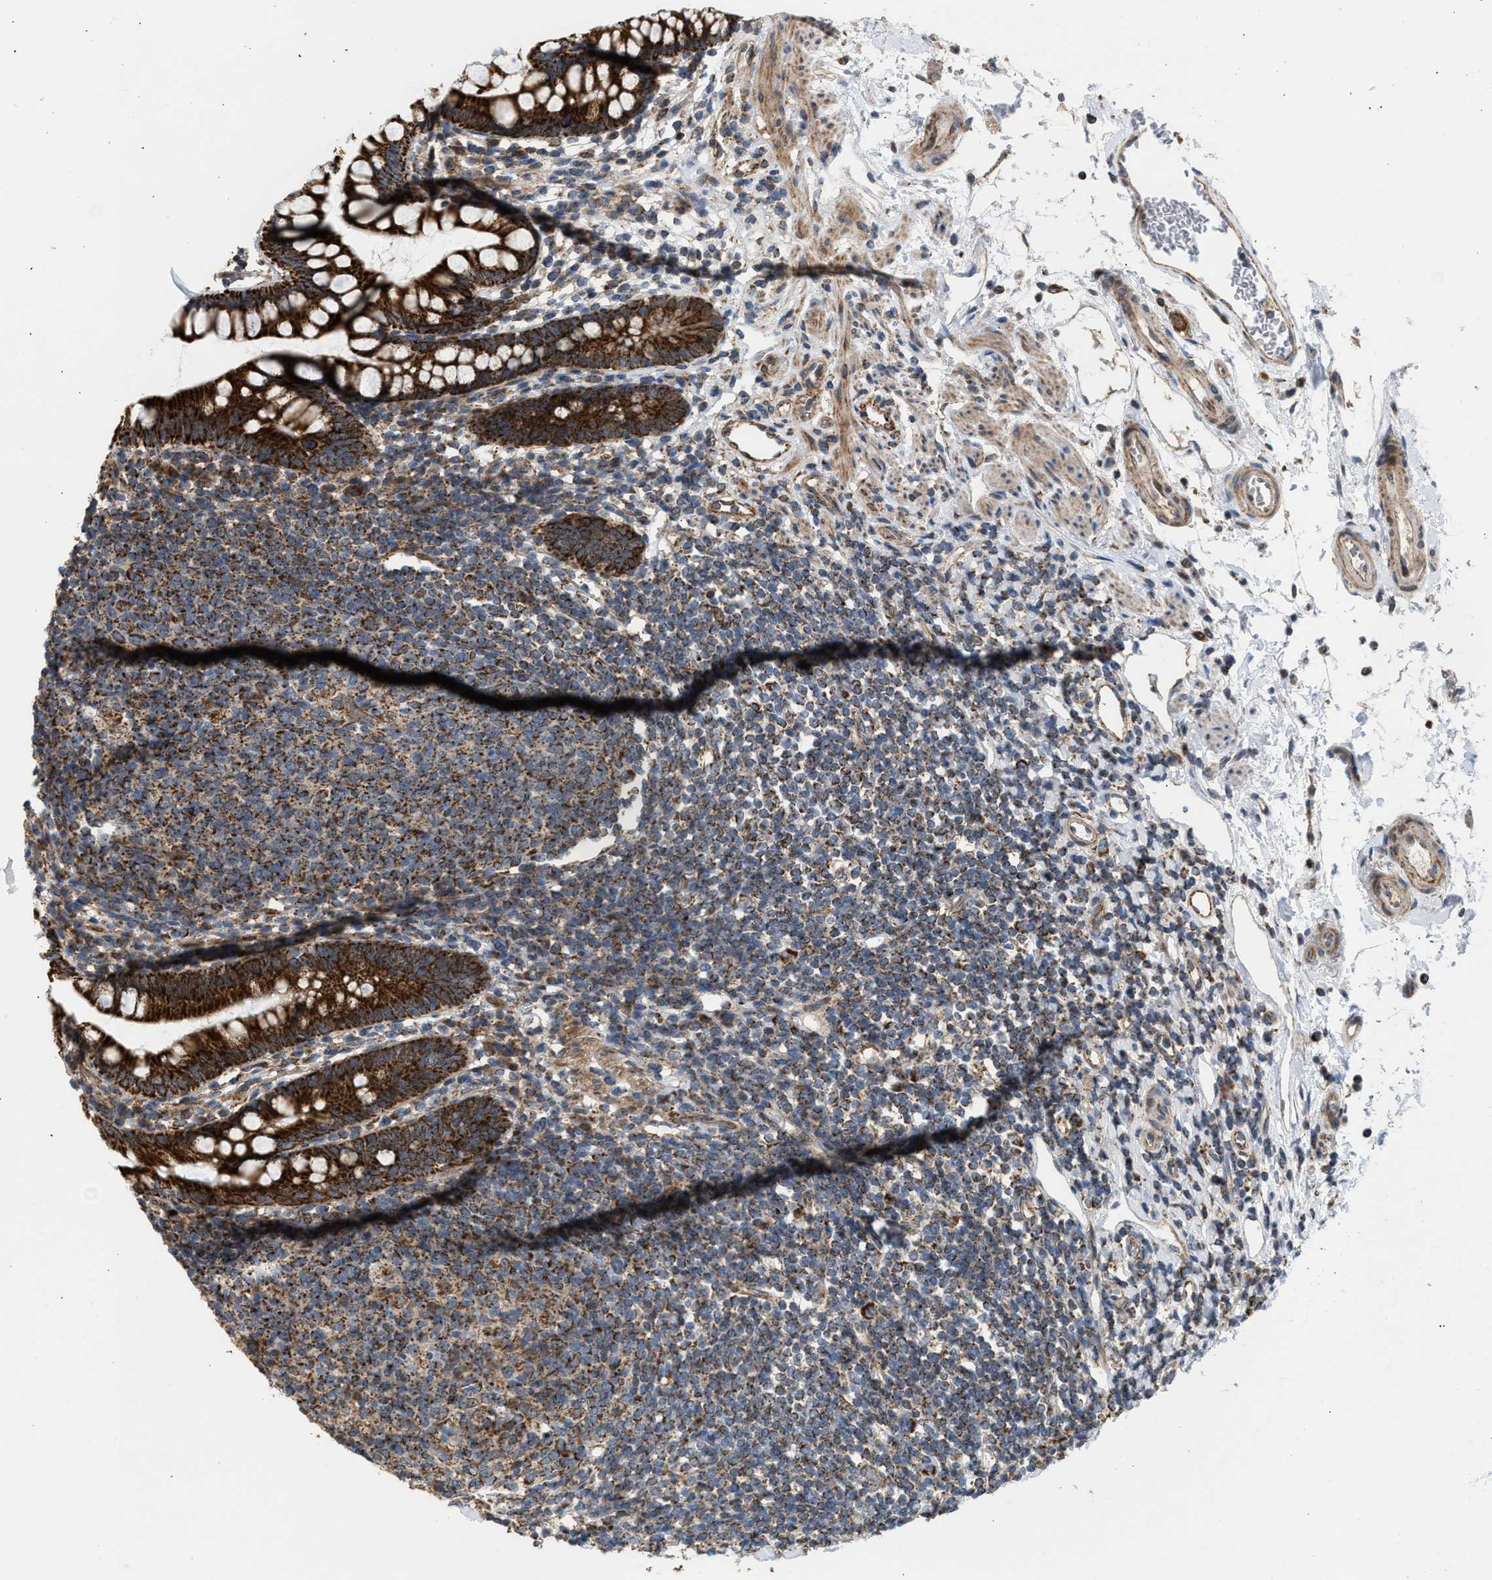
{"staining": {"intensity": "strong", "quantity": ">75%", "location": "cytoplasmic/membranous"}, "tissue": "small intestine", "cell_type": "Glandular cells", "image_type": "normal", "snomed": [{"axis": "morphology", "description": "Normal tissue, NOS"}, {"axis": "topography", "description": "Small intestine"}], "caption": "Glandular cells reveal strong cytoplasmic/membranous staining in about >75% of cells in benign small intestine.", "gene": "TACO1", "patient": {"sex": "female", "age": 84}}